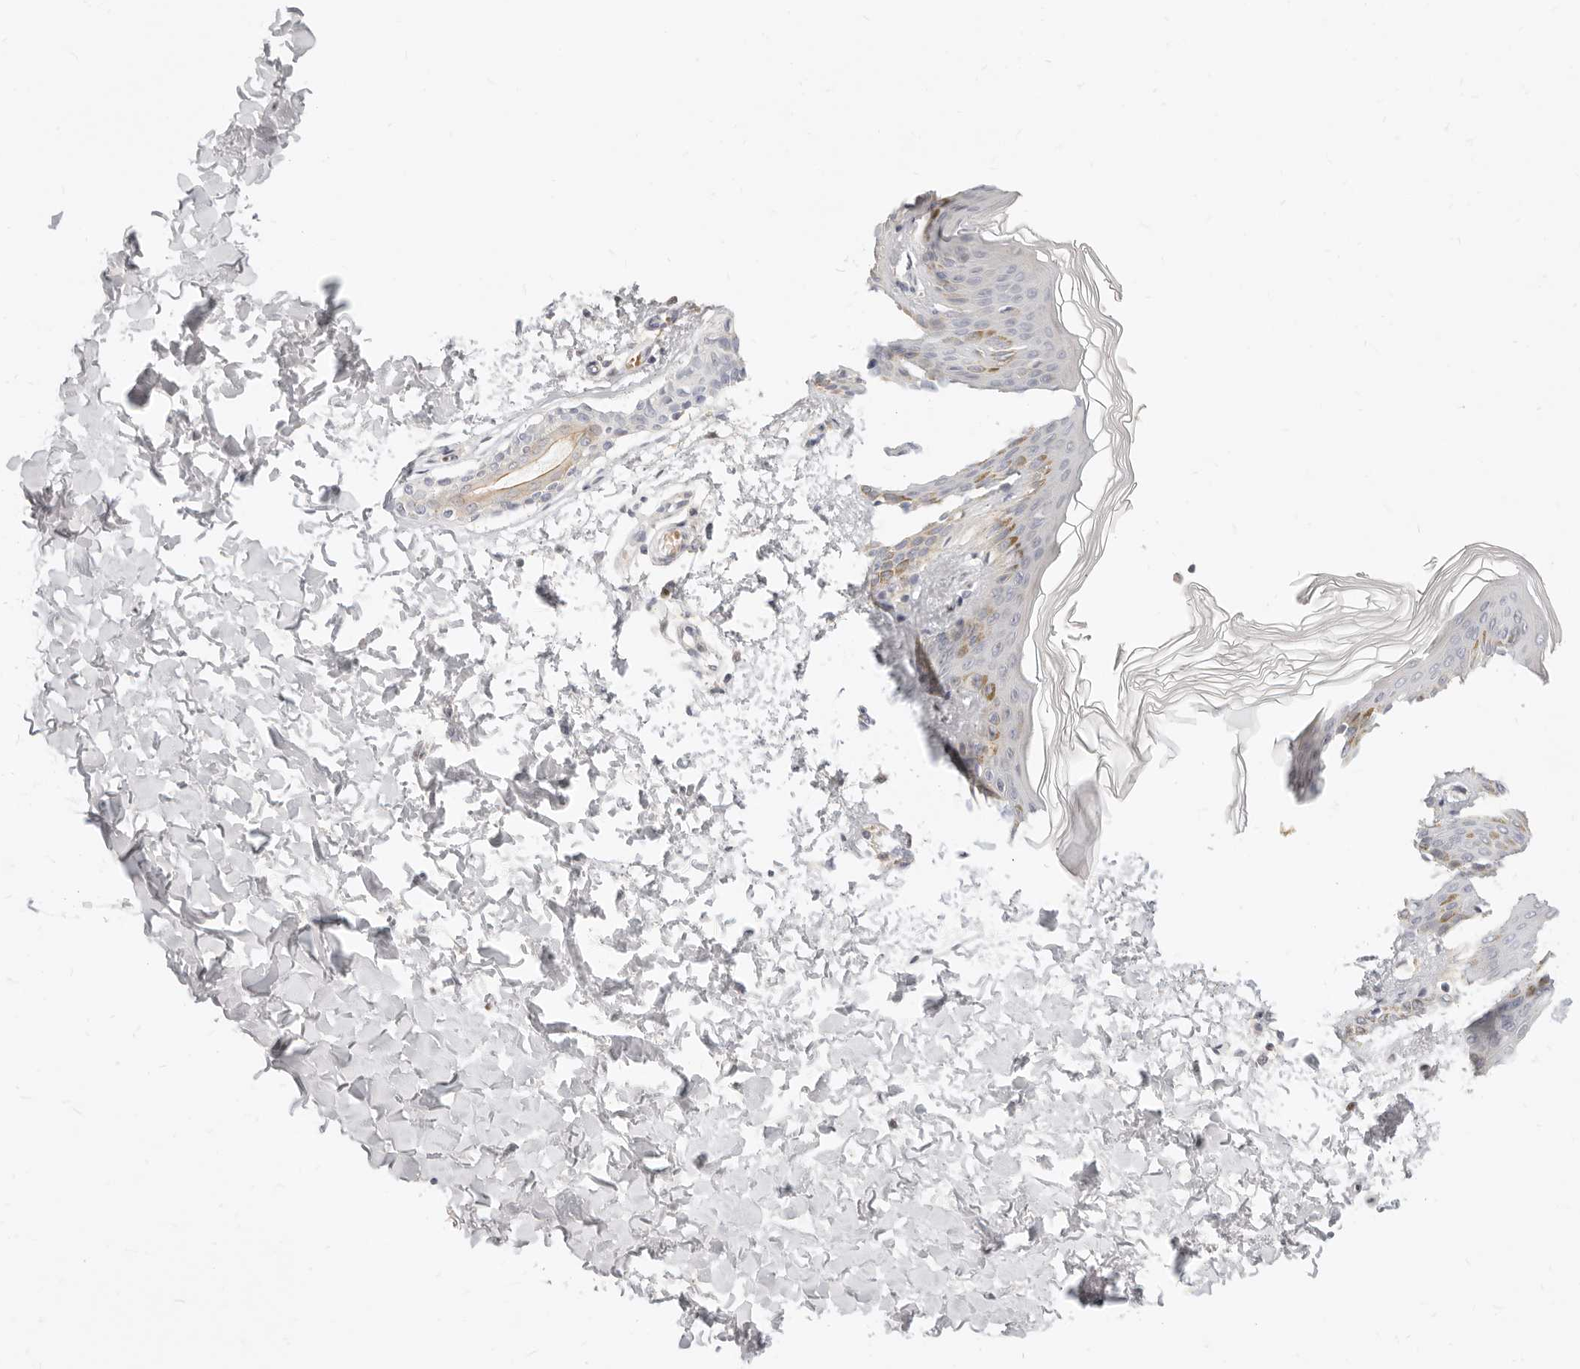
{"staining": {"intensity": "negative", "quantity": "none", "location": "none"}, "tissue": "skin", "cell_type": "Fibroblasts", "image_type": "normal", "snomed": [{"axis": "morphology", "description": "Normal tissue, NOS"}, {"axis": "morphology", "description": "Neoplasm, benign, NOS"}, {"axis": "topography", "description": "Skin"}, {"axis": "topography", "description": "Soft tissue"}], "caption": "IHC histopathology image of unremarkable skin stained for a protein (brown), which shows no positivity in fibroblasts.", "gene": "LTB4R2", "patient": {"sex": "male", "age": 26}}